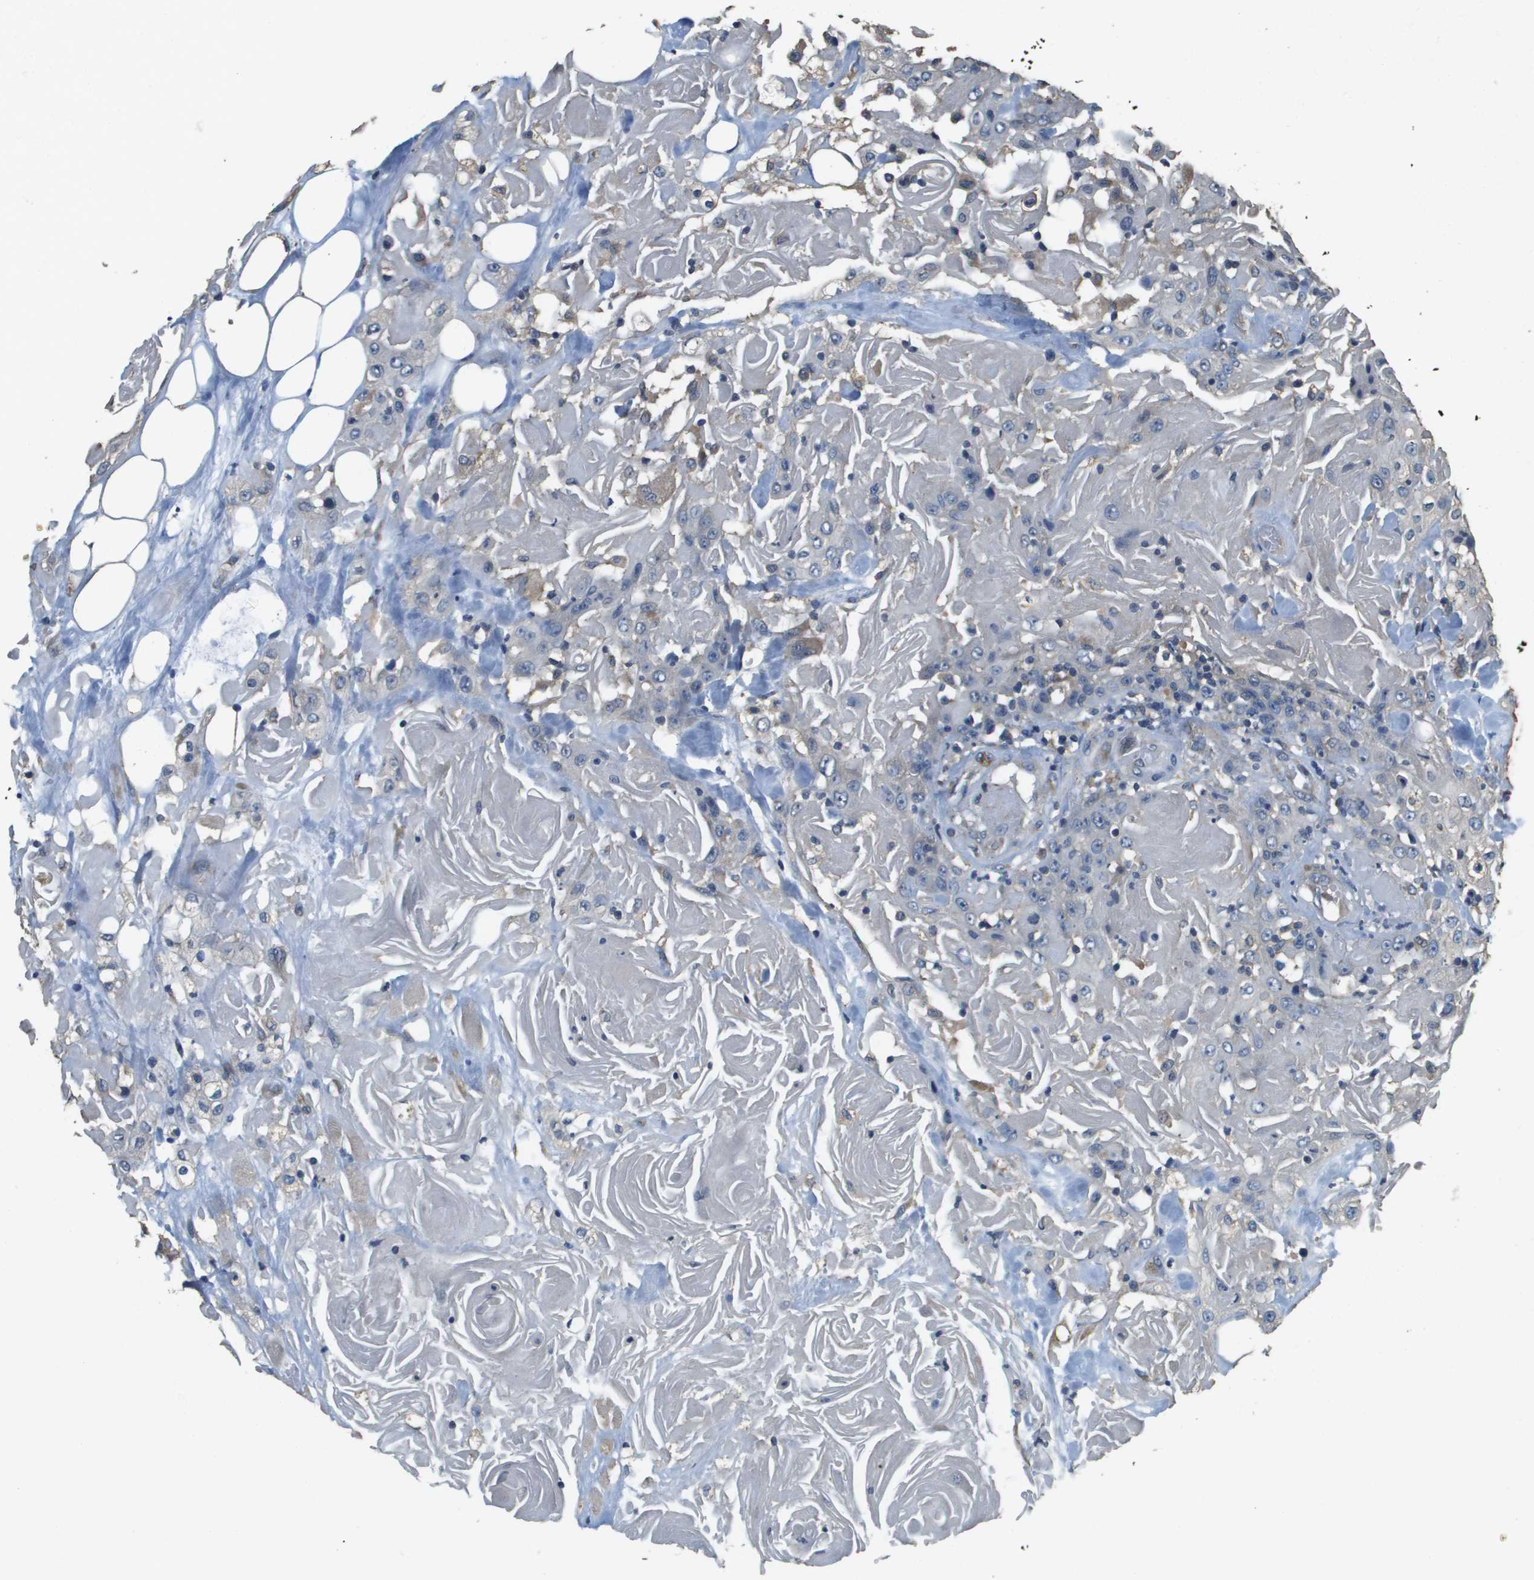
{"staining": {"intensity": "negative", "quantity": "none", "location": "none"}, "tissue": "head and neck cancer", "cell_type": "Tumor cells", "image_type": "cancer", "snomed": [{"axis": "morphology", "description": "Squamous cell carcinoma, NOS"}, {"axis": "topography", "description": "Head-Neck"}], "caption": "Protein analysis of head and neck squamous cell carcinoma demonstrates no significant staining in tumor cells. (IHC, brightfield microscopy, high magnification).", "gene": "RAB6B", "patient": {"sex": "female", "age": 84}}